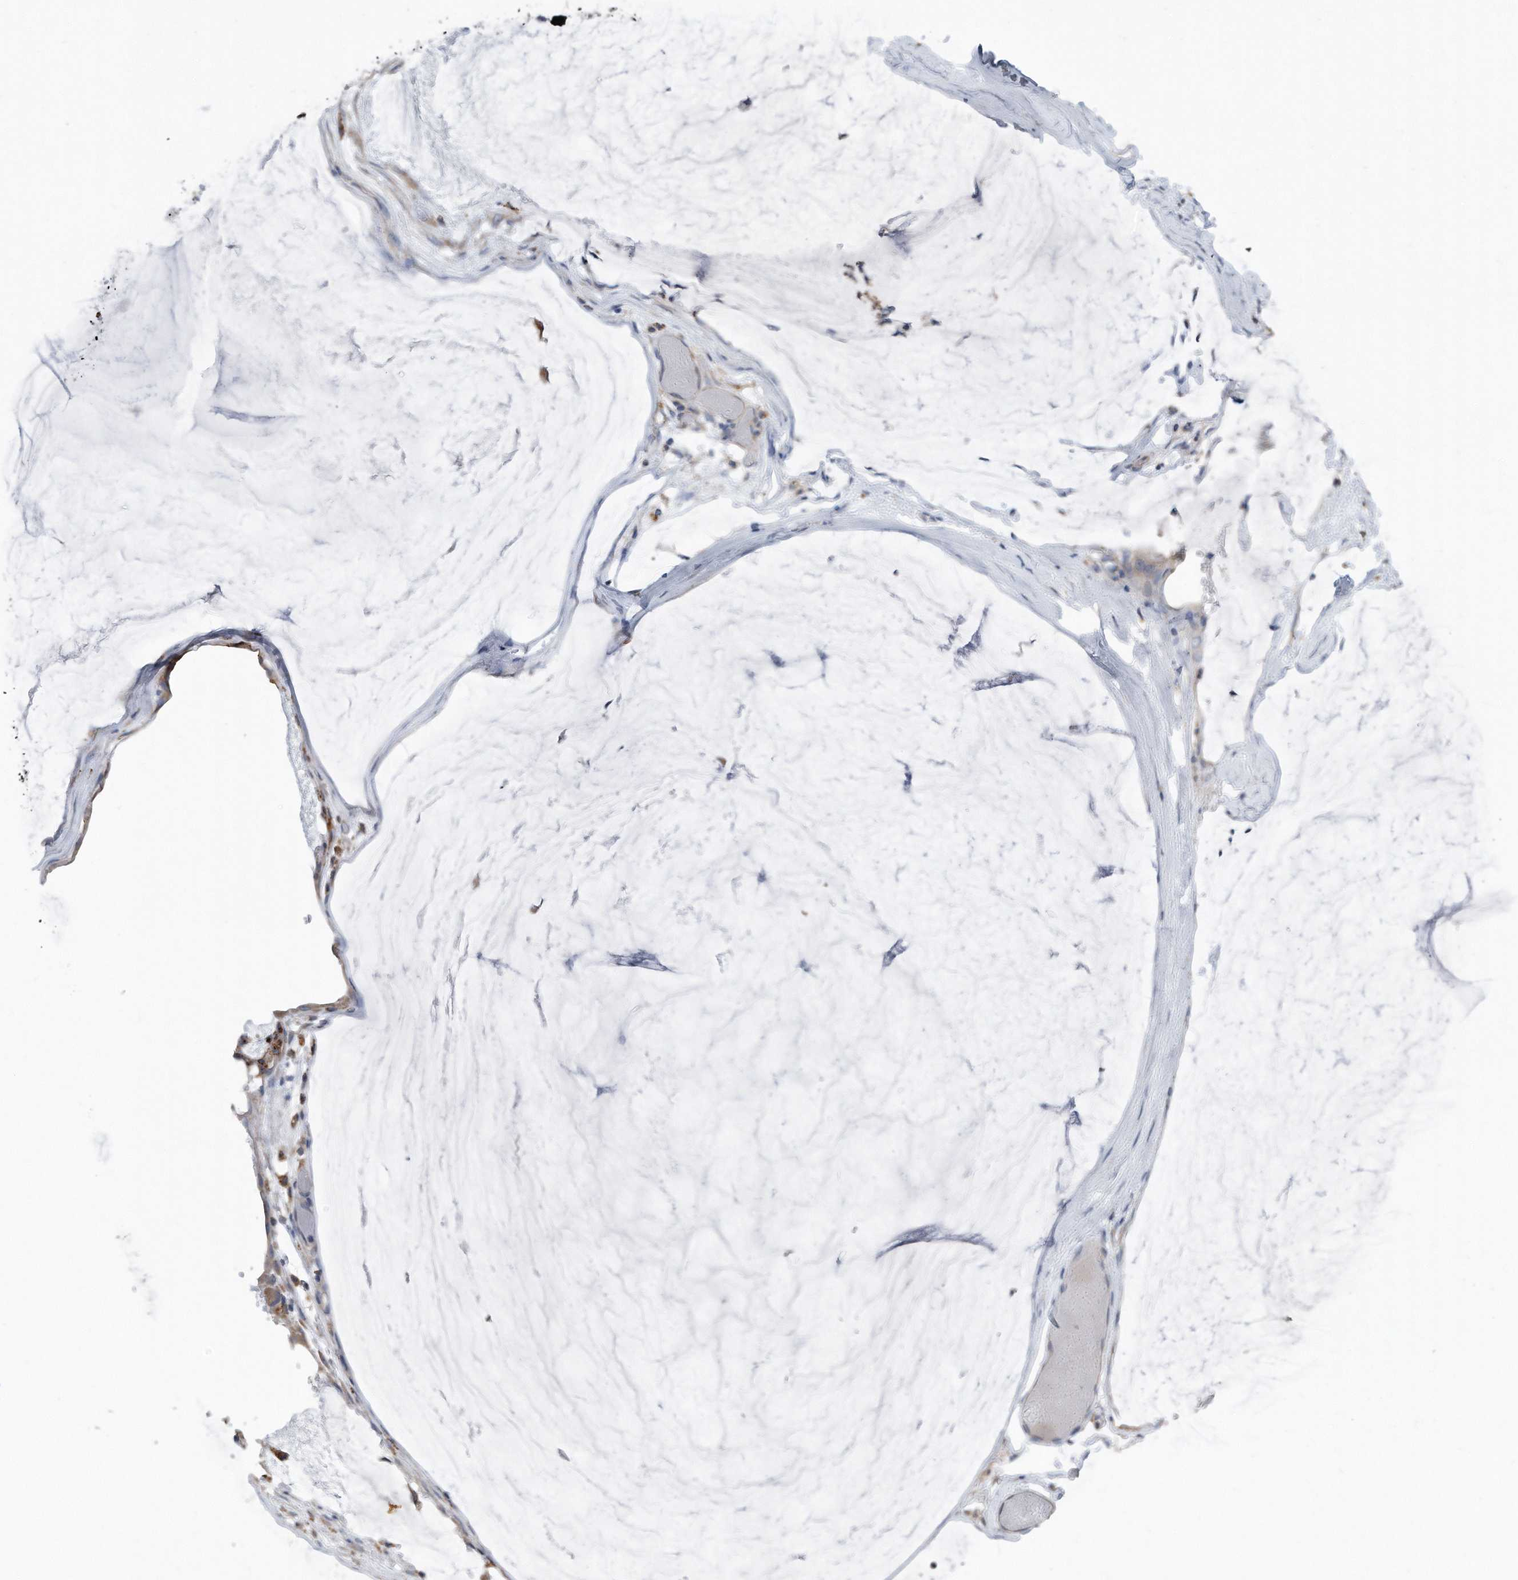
{"staining": {"intensity": "negative", "quantity": "none", "location": "none"}, "tissue": "ovarian cancer", "cell_type": "Tumor cells", "image_type": "cancer", "snomed": [{"axis": "morphology", "description": "Cystadenocarcinoma, mucinous, NOS"}, {"axis": "topography", "description": "Ovary"}], "caption": "Image shows no significant protein positivity in tumor cells of ovarian cancer (mucinous cystadenocarcinoma).", "gene": "ZNF772", "patient": {"sex": "female", "age": 39}}